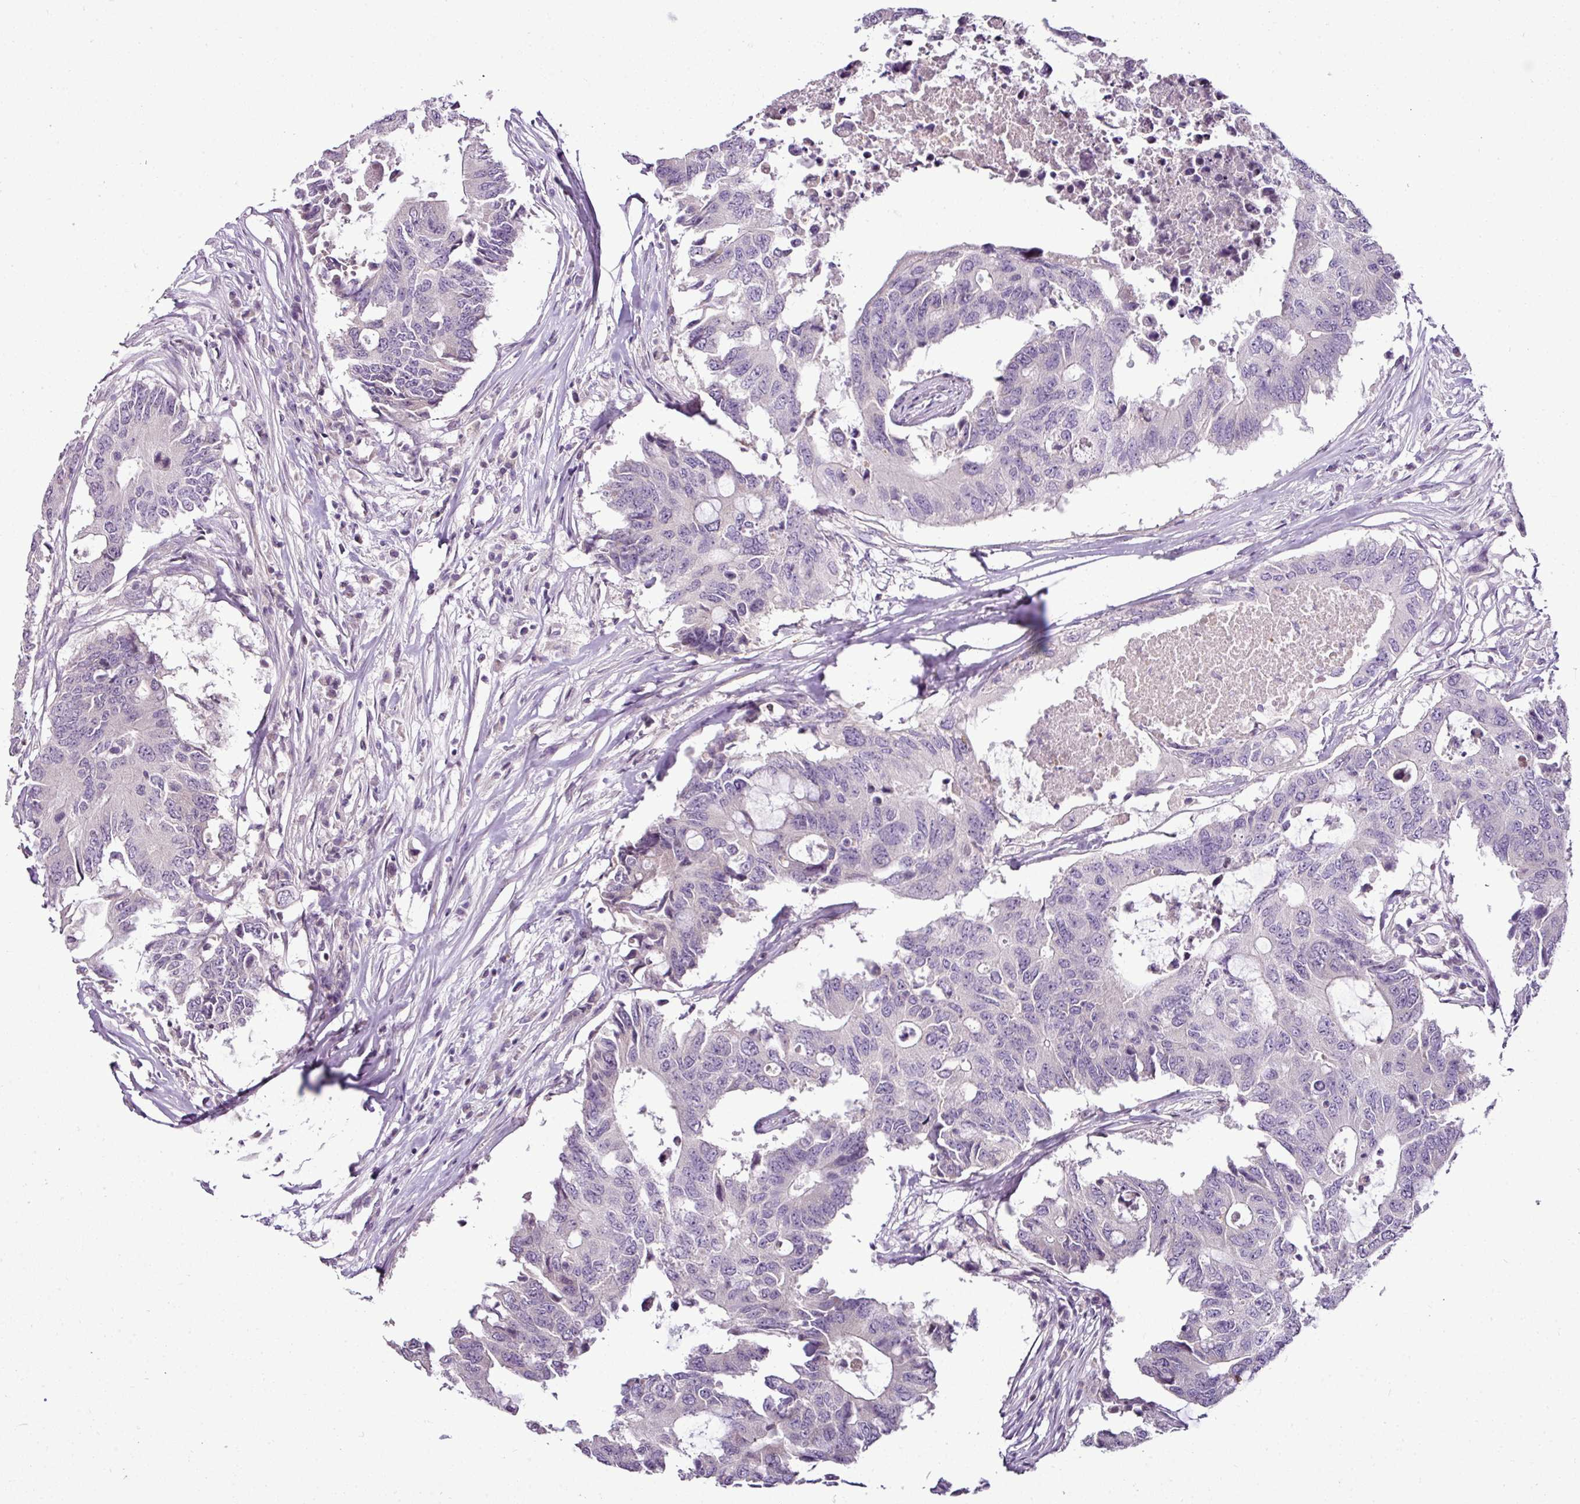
{"staining": {"intensity": "negative", "quantity": "none", "location": "none"}, "tissue": "colorectal cancer", "cell_type": "Tumor cells", "image_type": "cancer", "snomed": [{"axis": "morphology", "description": "Adenocarcinoma, NOS"}, {"axis": "topography", "description": "Colon"}], "caption": "Immunohistochemistry image of neoplastic tissue: human colorectal adenocarcinoma stained with DAB reveals no significant protein positivity in tumor cells.", "gene": "TEX30", "patient": {"sex": "male", "age": 71}}